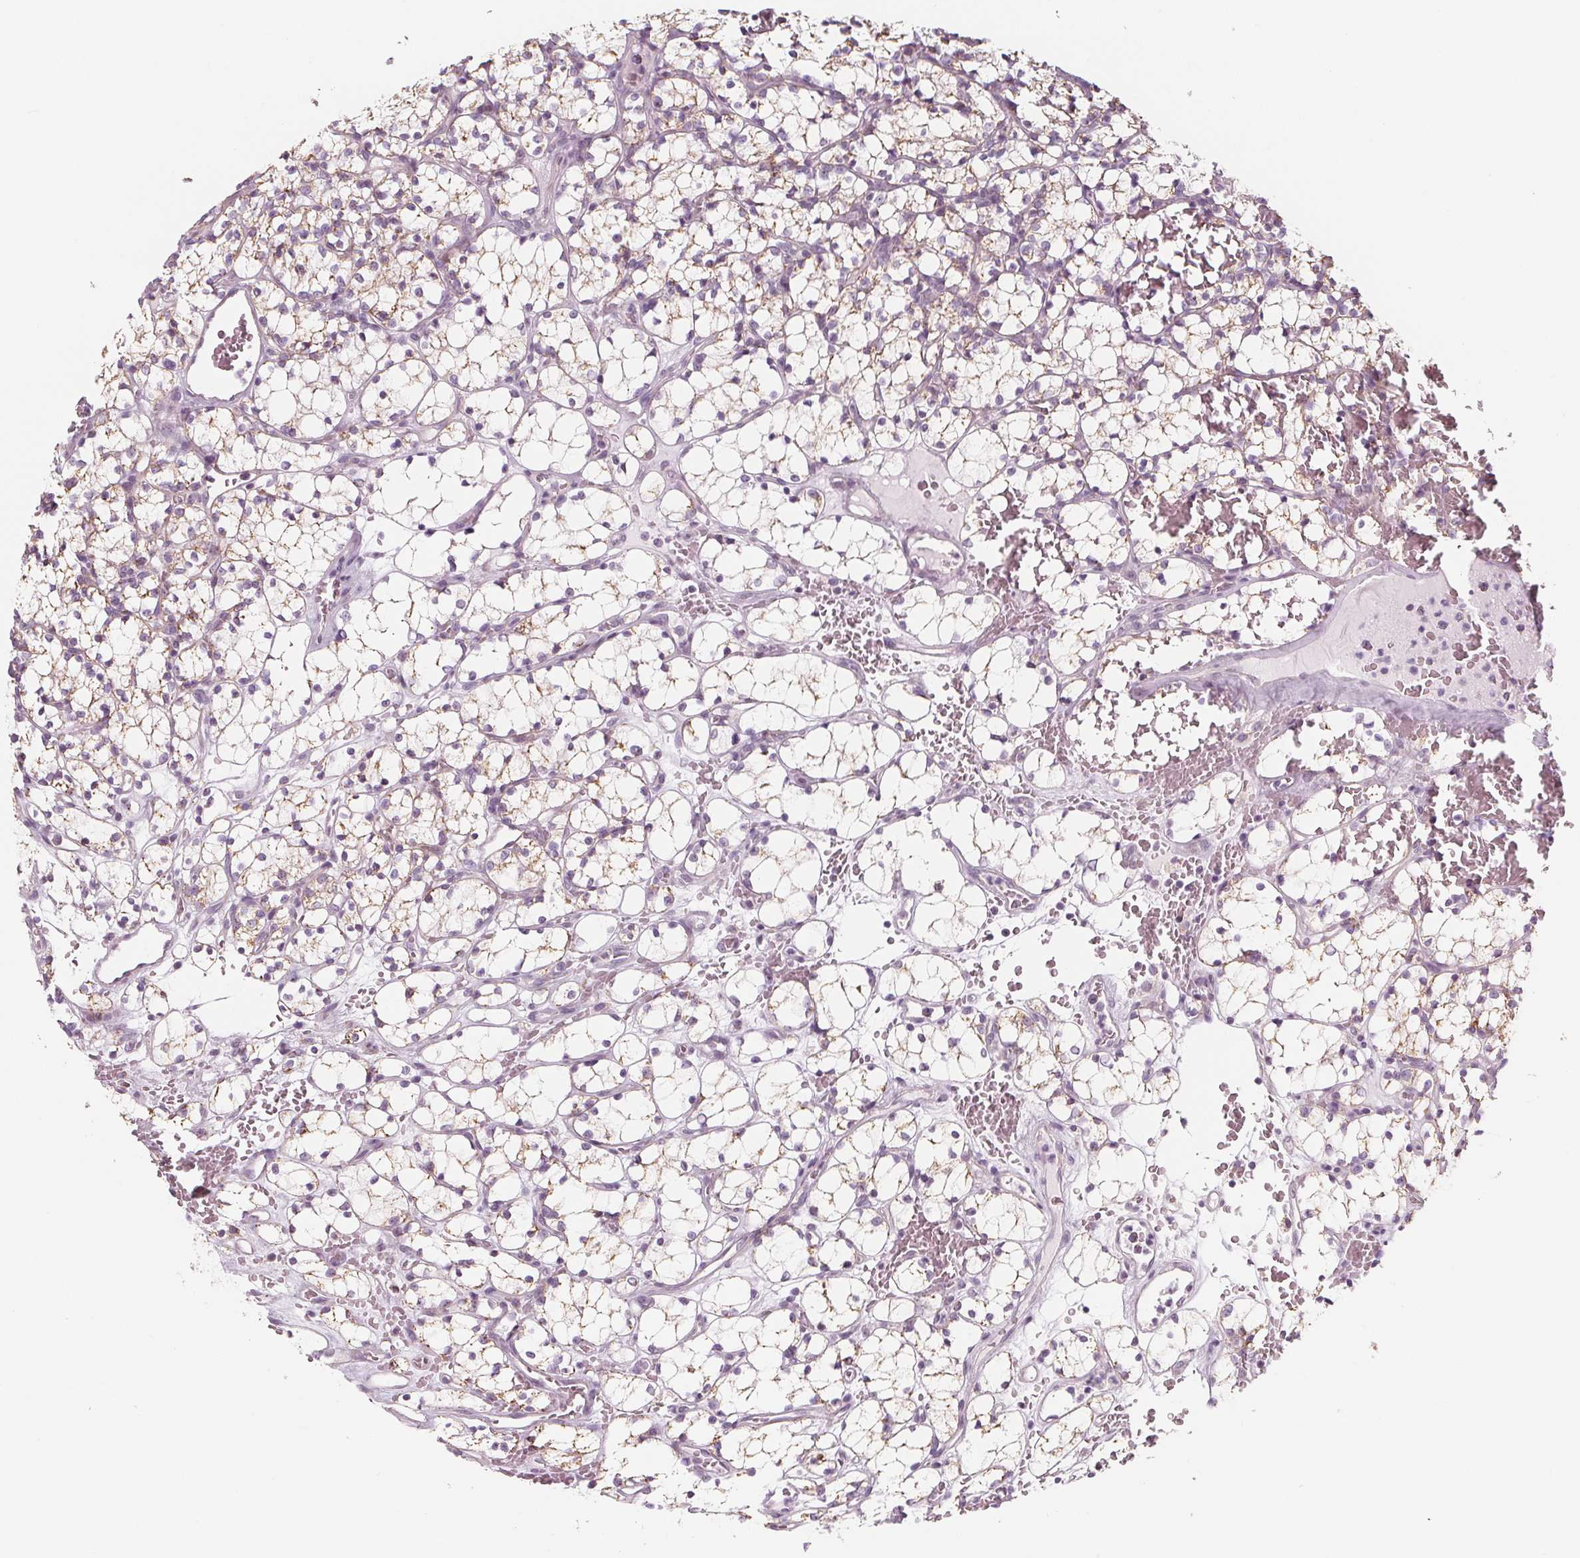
{"staining": {"intensity": "weak", "quantity": "<25%", "location": "cytoplasmic/membranous"}, "tissue": "renal cancer", "cell_type": "Tumor cells", "image_type": "cancer", "snomed": [{"axis": "morphology", "description": "Adenocarcinoma, NOS"}, {"axis": "topography", "description": "Kidney"}], "caption": "Tumor cells show no significant staining in renal cancer (adenocarcinoma). (Brightfield microscopy of DAB IHC at high magnification).", "gene": "IL17C", "patient": {"sex": "female", "age": 69}}